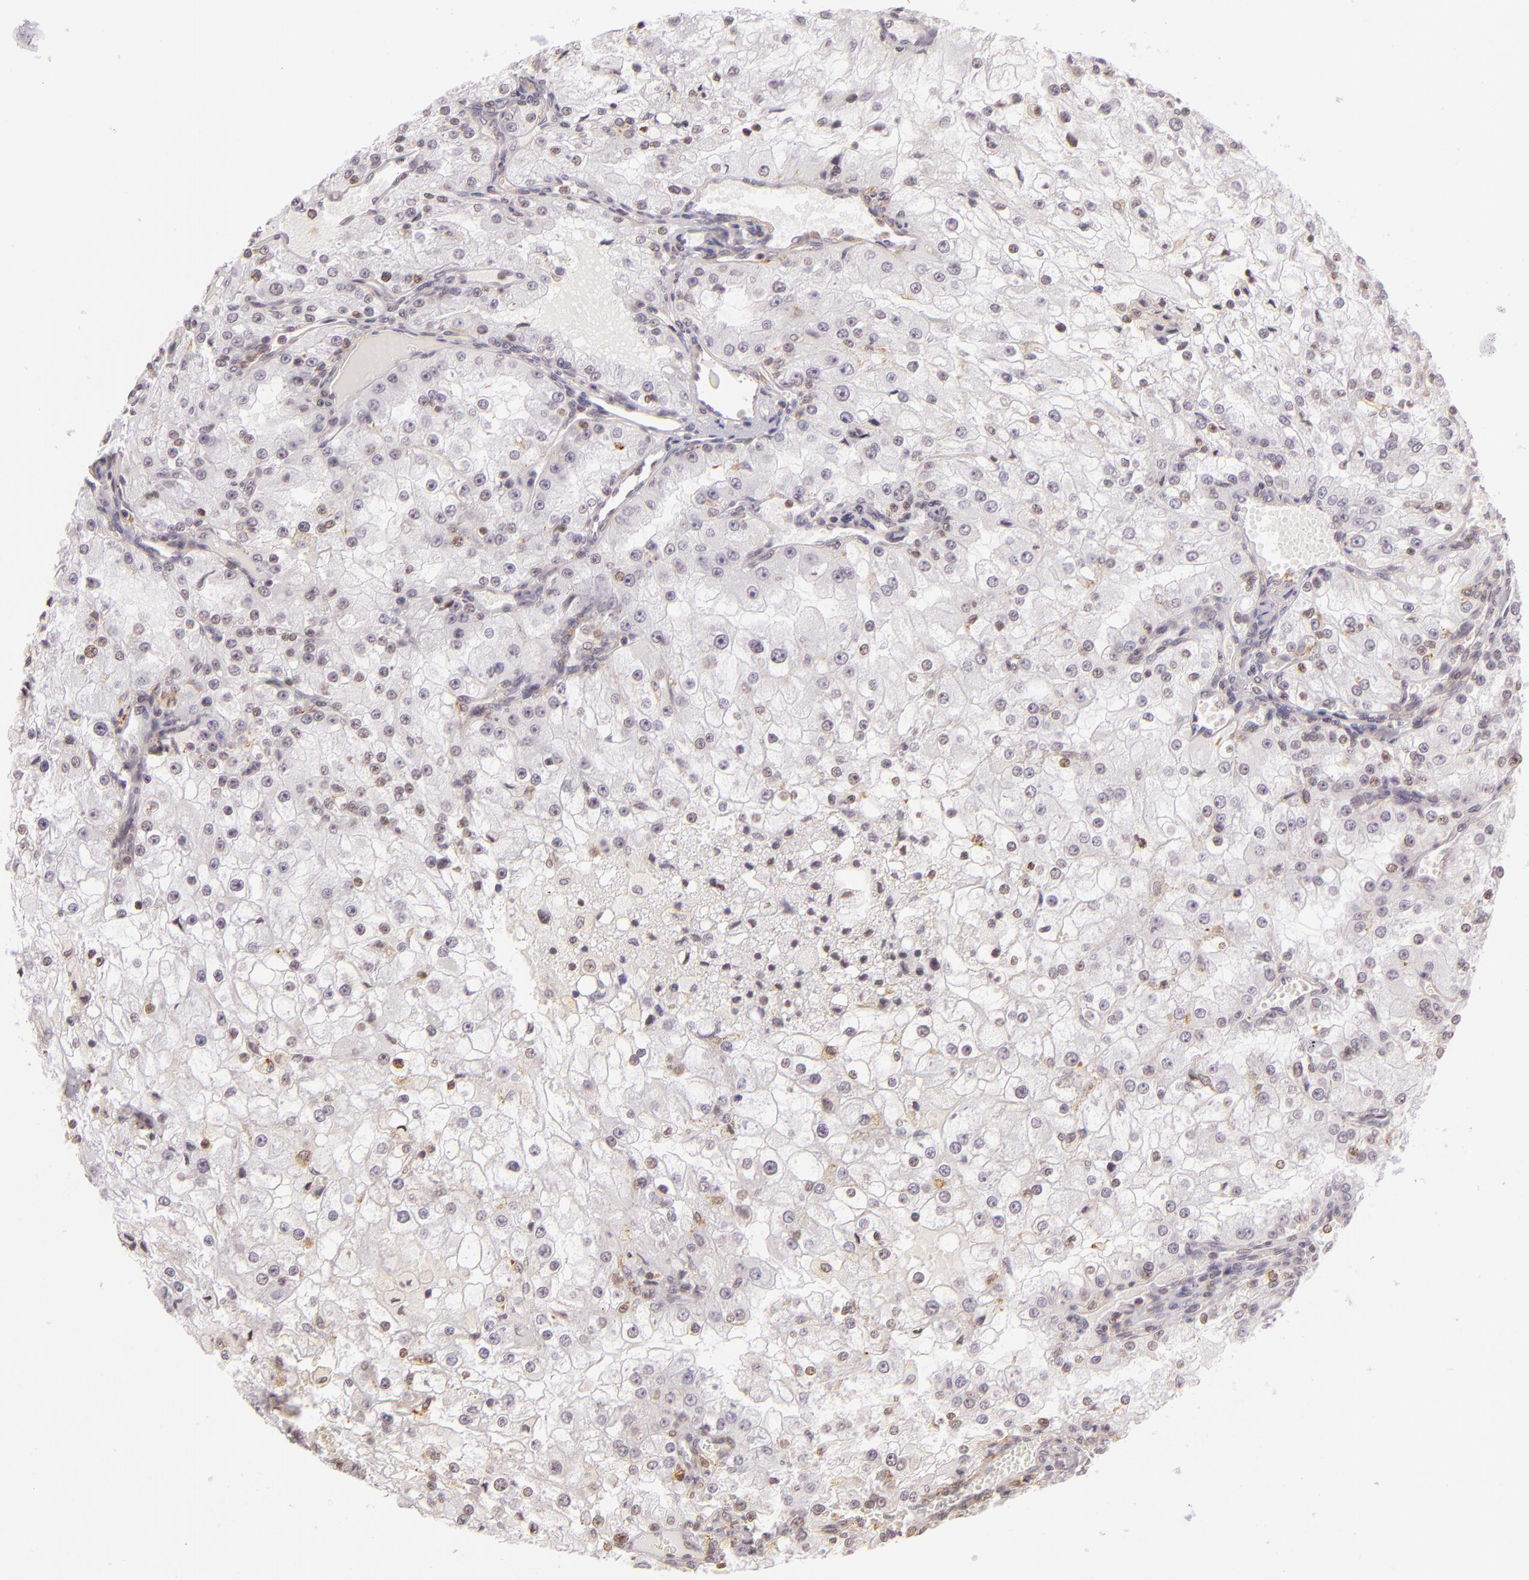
{"staining": {"intensity": "weak", "quantity": "<25%", "location": "cytoplasmic/membranous"}, "tissue": "renal cancer", "cell_type": "Tumor cells", "image_type": "cancer", "snomed": [{"axis": "morphology", "description": "Adenocarcinoma, NOS"}, {"axis": "topography", "description": "Kidney"}], "caption": "Human renal cancer (adenocarcinoma) stained for a protein using immunohistochemistry demonstrates no staining in tumor cells.", "gene": "IMPDH1", "patient": {"sex": "female", "age": 74}}